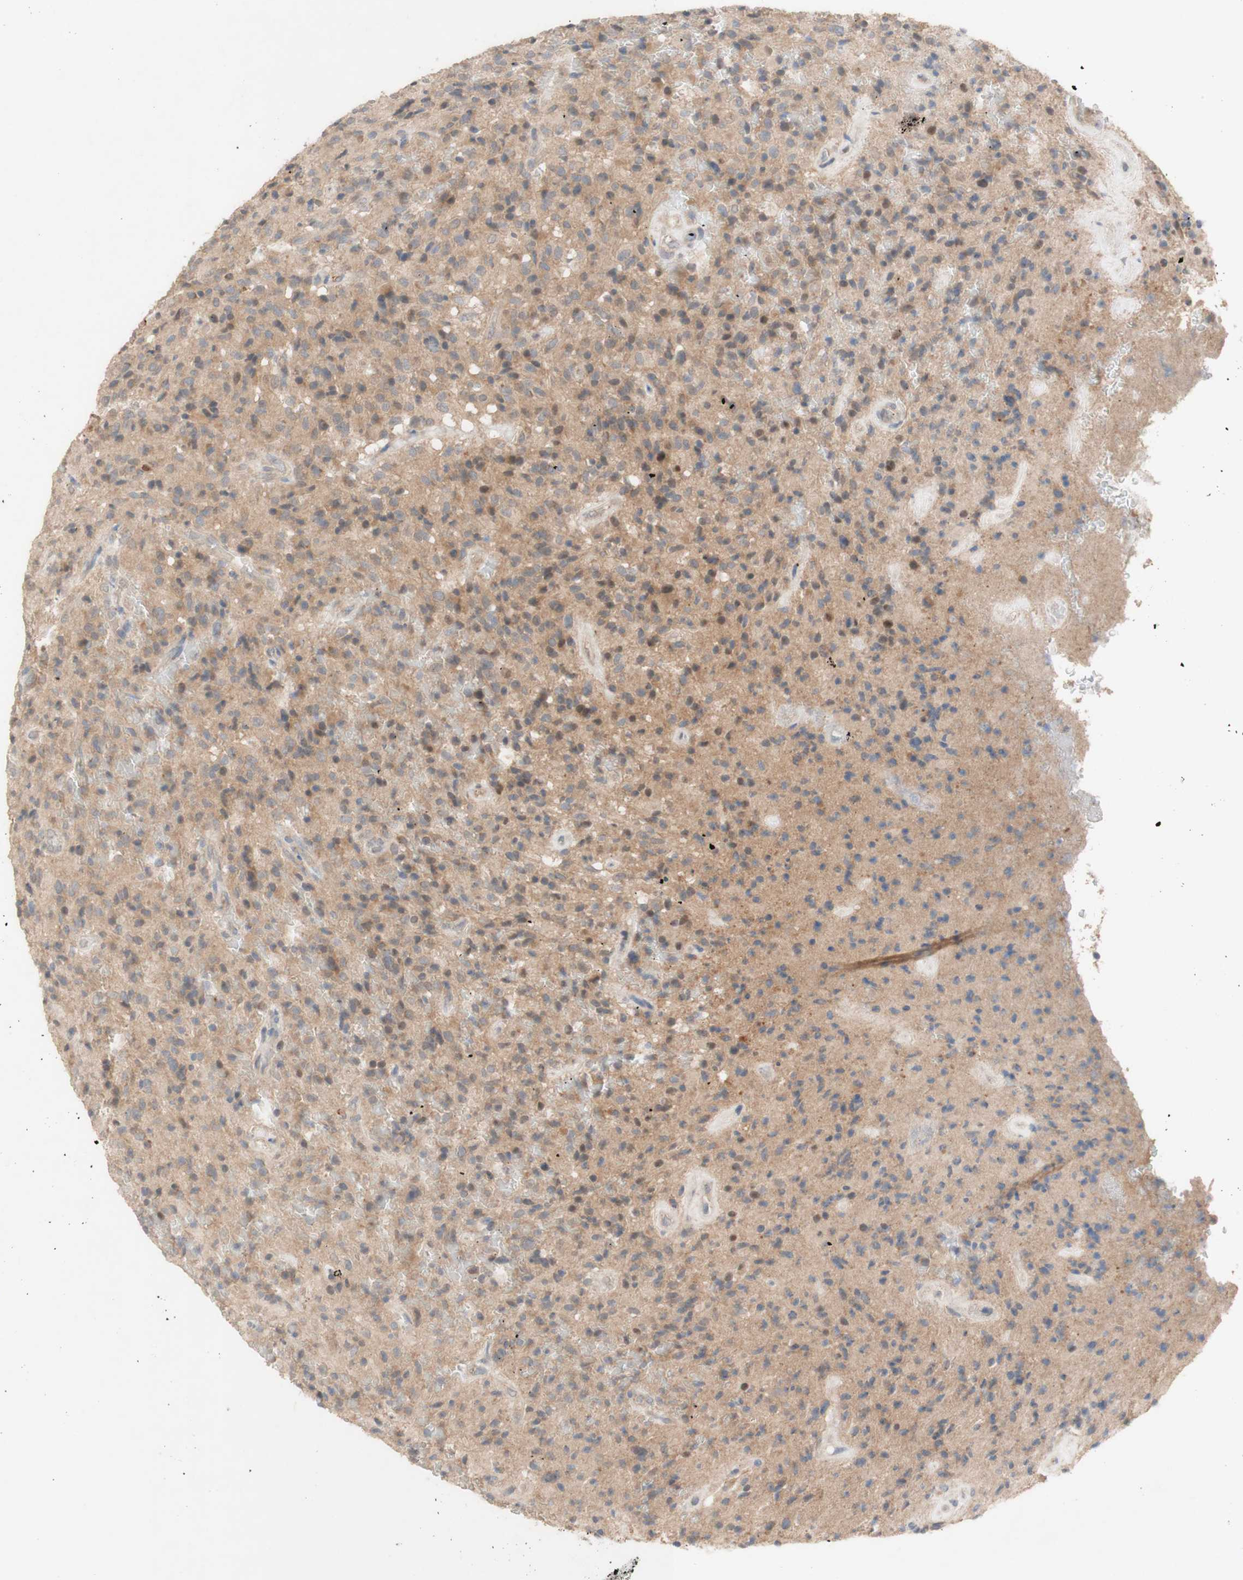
{"staining": {"intensity": "moderate", "quantity": "<25%", "location": "cytoplasmic/membranous"}, "tissue": "glioma", "cell_type": "Tumor cells", "image_type": "cancer", "snomed": [{"axis": "morphology", "description": "Glioma, malignant, High grade"}, {"axis": "topography", "description": "Brain"}], "caption": "A low amount of moderate cytoplasmic/membranous expression is appreciated in about <25% of tumor cells in glioma tissue. The protein of interest is stained brown, and the nuclei are stained in blue (DAB (3,3'-diaminobenzidine) IHC with brightfield microscopy, high magnification).", "gene": "PEX2", "patient": {"sex": "male", "age": 71}}